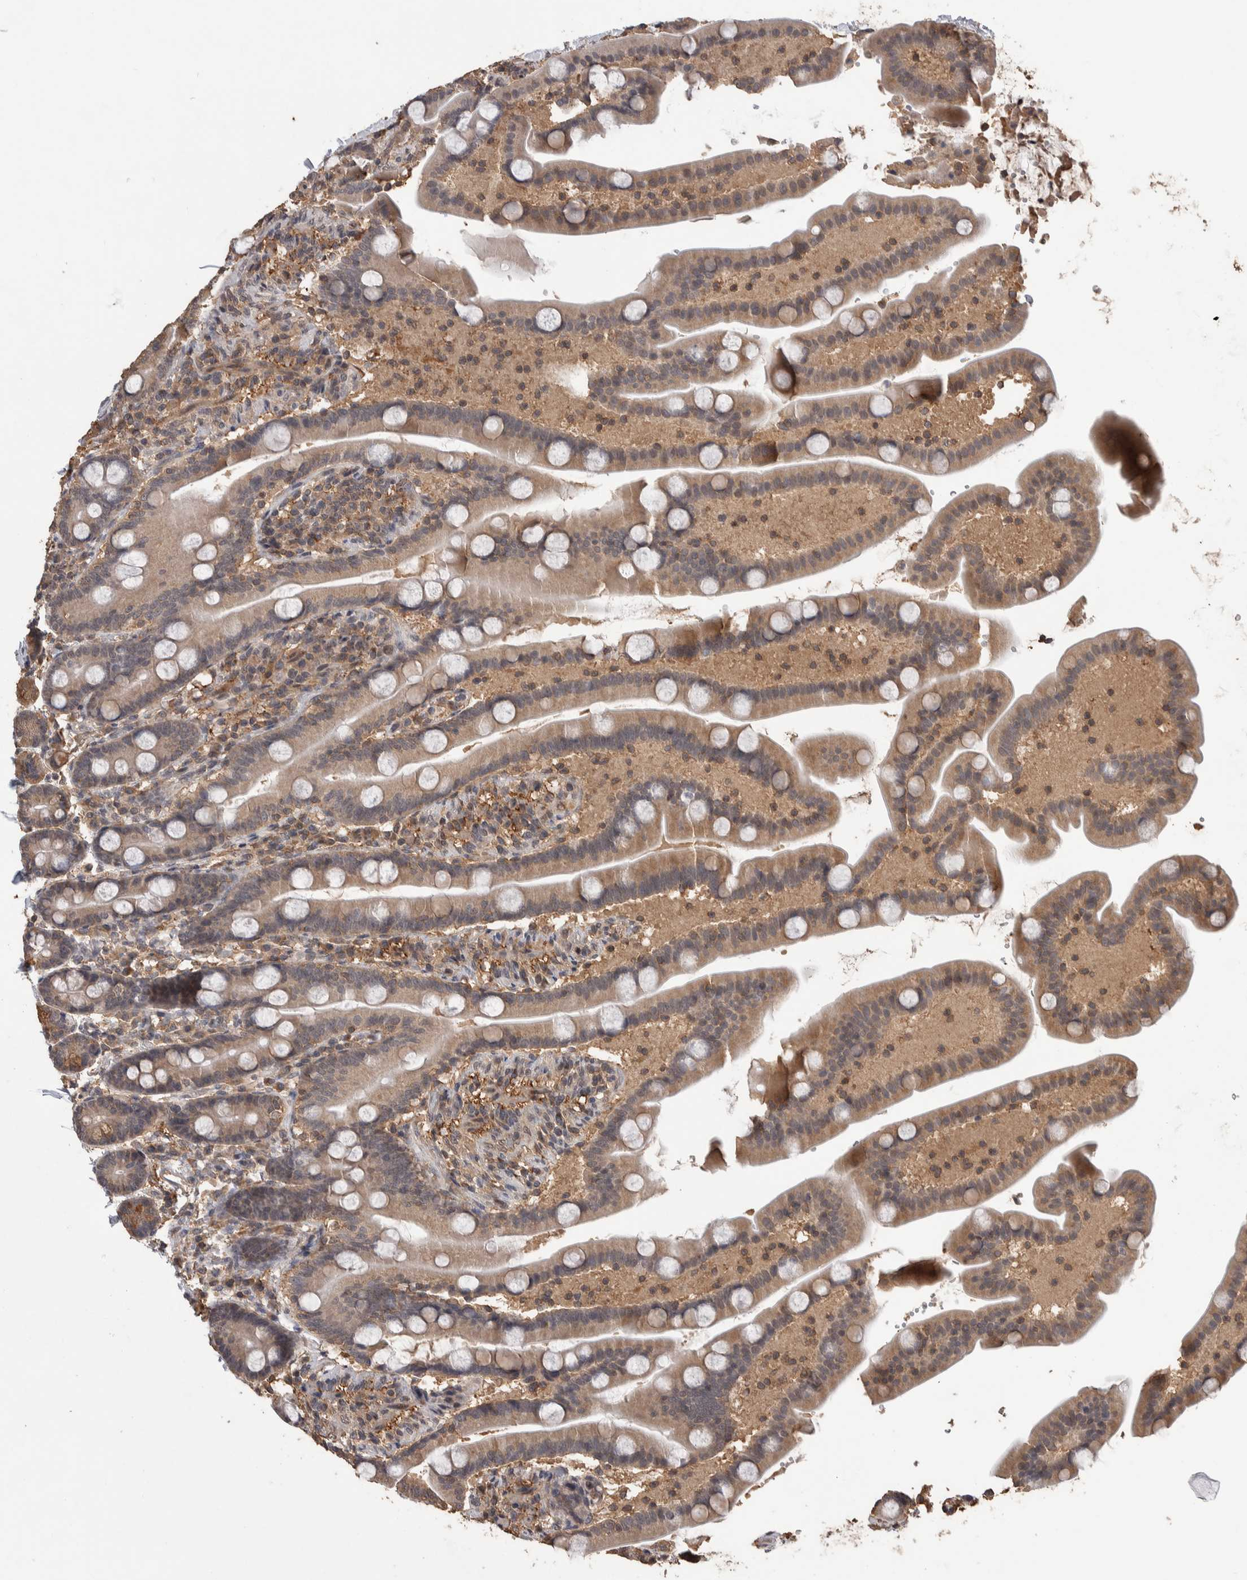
{"staining": {"intensity": "moderate", "quantity": ">75%", "location": "cytoplasmic/membranous"}, "tissue": "duodenum", "cell_type": "Glandular cells", "image_type": "normal", "snomed": [{"axis": "morphology", "description": "Normal tissue, NOS"}, {"axis": "topography", "description": "Duodenum"}], "caption": "A brown stain highlights moderate cytoplasmic/membranous staining of a protein in glandular cells of benign human duodenum. (DAB (3,3'-diaminobenzidine) IHC with brightfield microscopy, high magnification).", "gene": "DVL2", "patient": {"sex": "male", "age": 54}}